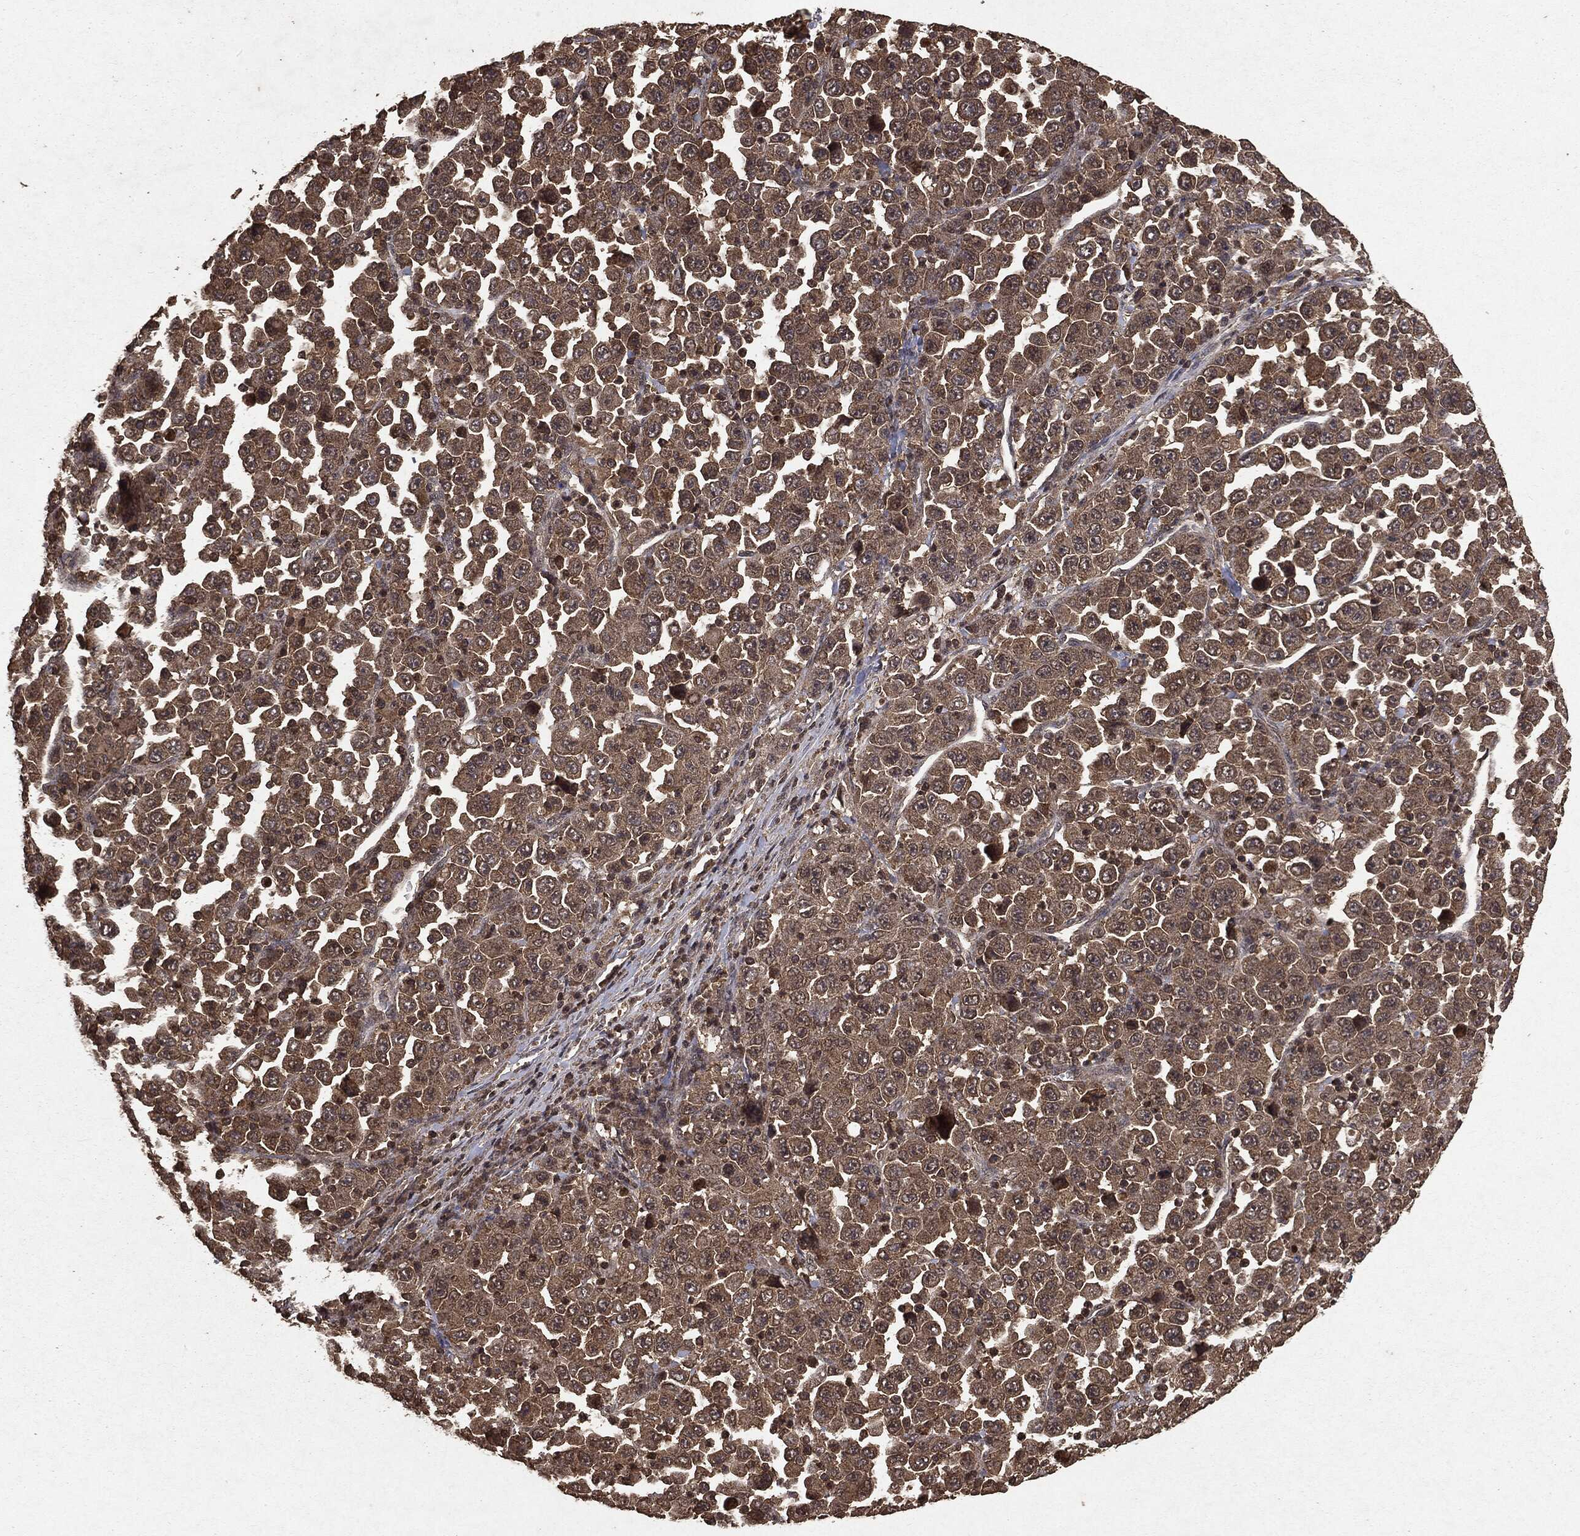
{"staining": {"intensity": "moderate", "quantity": ">75%", "location": "cytoplasmic/membranous"}, "tissue": "stomach cancer", "cell_type": "Tumor cells", "image_type": "cancer", "snomed": [{"axis": "morphology", "description": "Normal tissue, NOS"}, {"axis": "morphology", "description": "Adenocarcinoma, NOS"}, {"axis": "topography", "description": "Stomach, upper"}, {"axis": "topography", "description": "Stomach"}], "caption": "This is an image of IHC staining of stomach cancer, which shows moderate positivity in the cytoplasmic/membranous of tumor cells.", "gene": "NME1", "patient": {"sex": "male", "age": 59}}